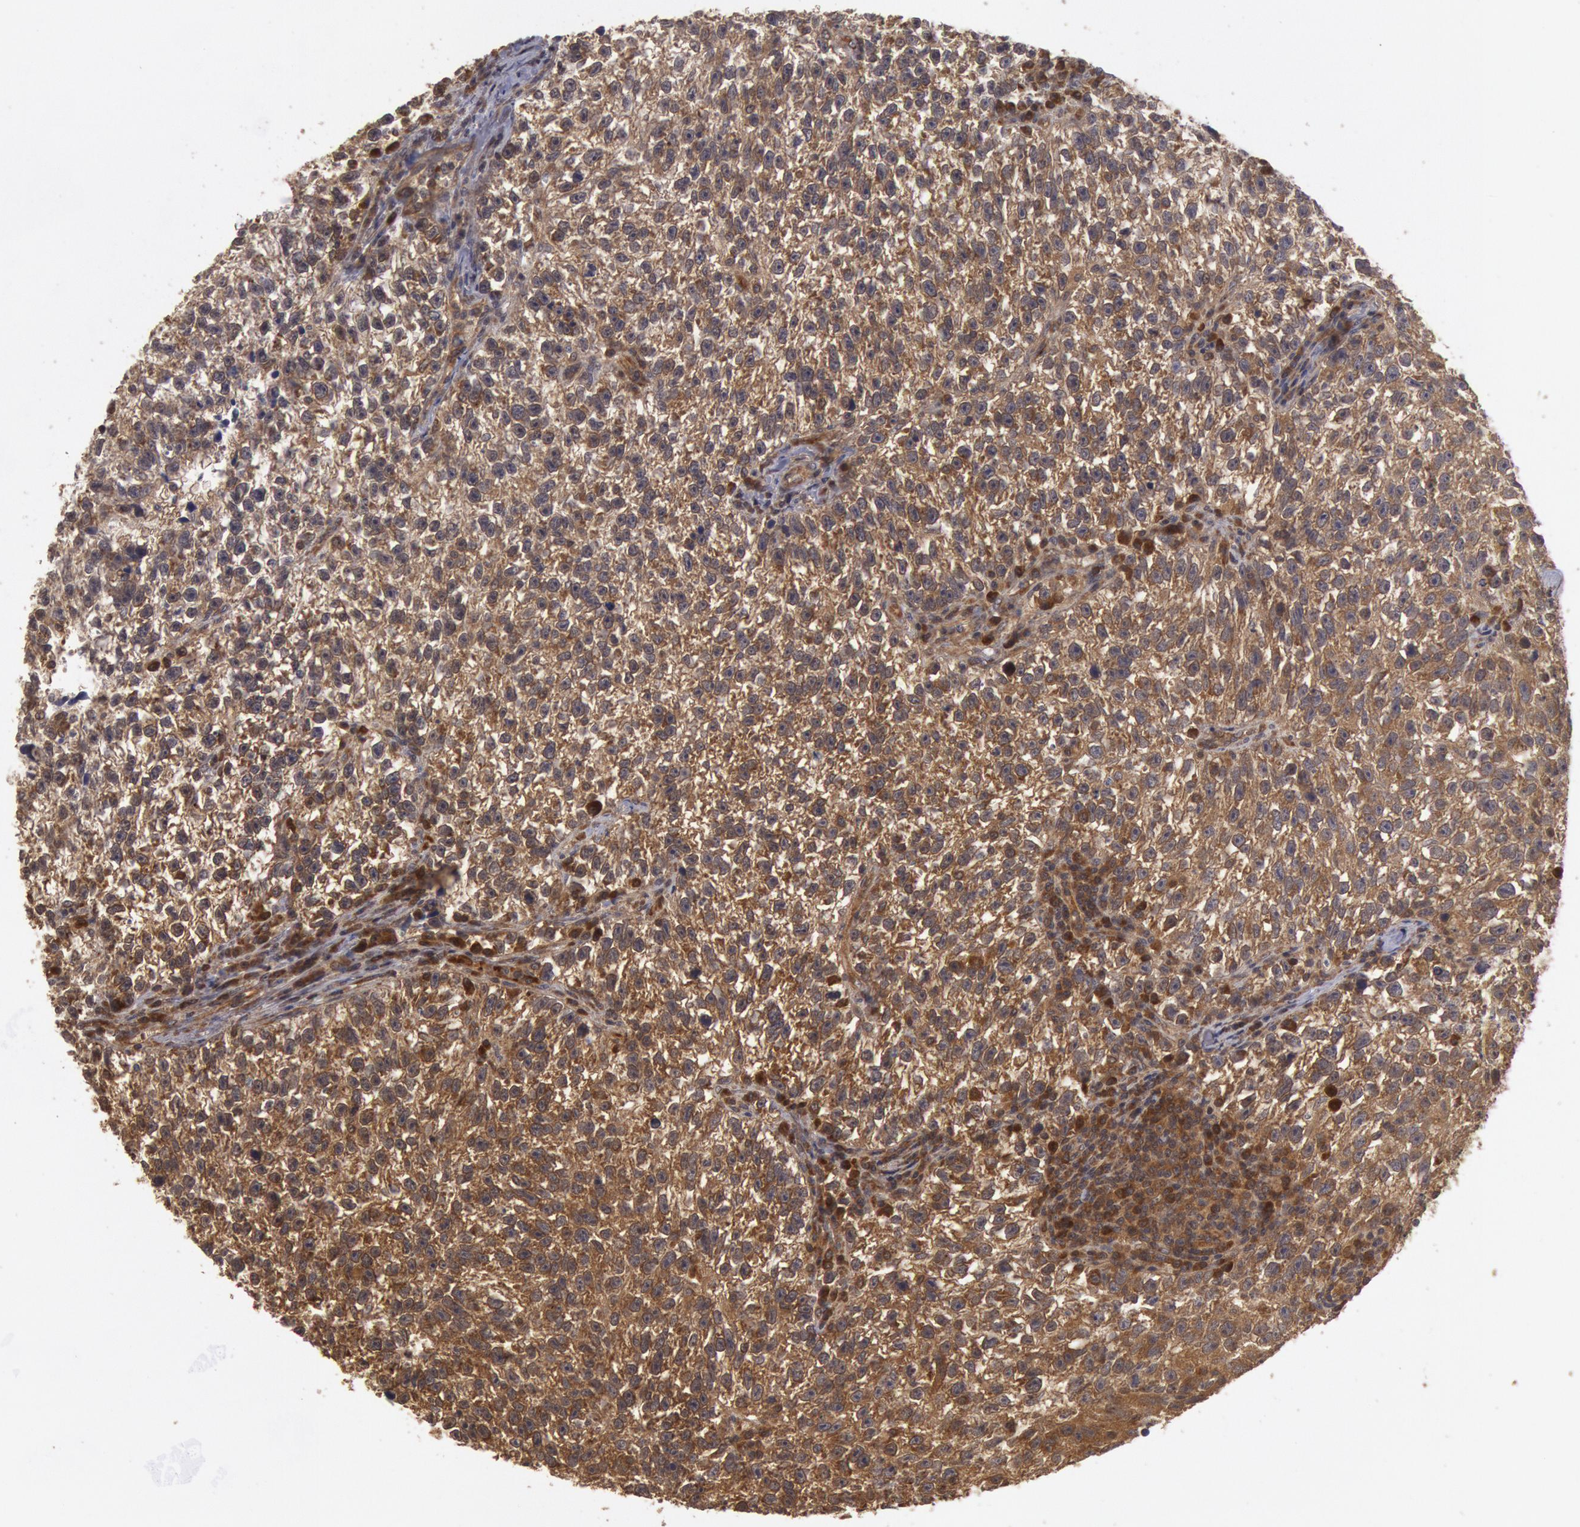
{"staining": {"intensity": "moderate", "quantity": ">75%", "location": "cytoplasmic/membranous"}, "tissue": "testis cancer", "cell_type": "Tumor cells", "image_type": "cancer", "snomed": [{"axis": "morphology", "description": "Seminoma, NOS"}, {"axis": "topography", "description": "Testis"}], "caption": "Immunohistochemical staining of testis seminoma demonstrates medium levels of moderate cytoplasmic/membranous protein expression in about >75% of tumor cells.", "gene": "USP14", "patient": {"sex": "male", "age": 38}}